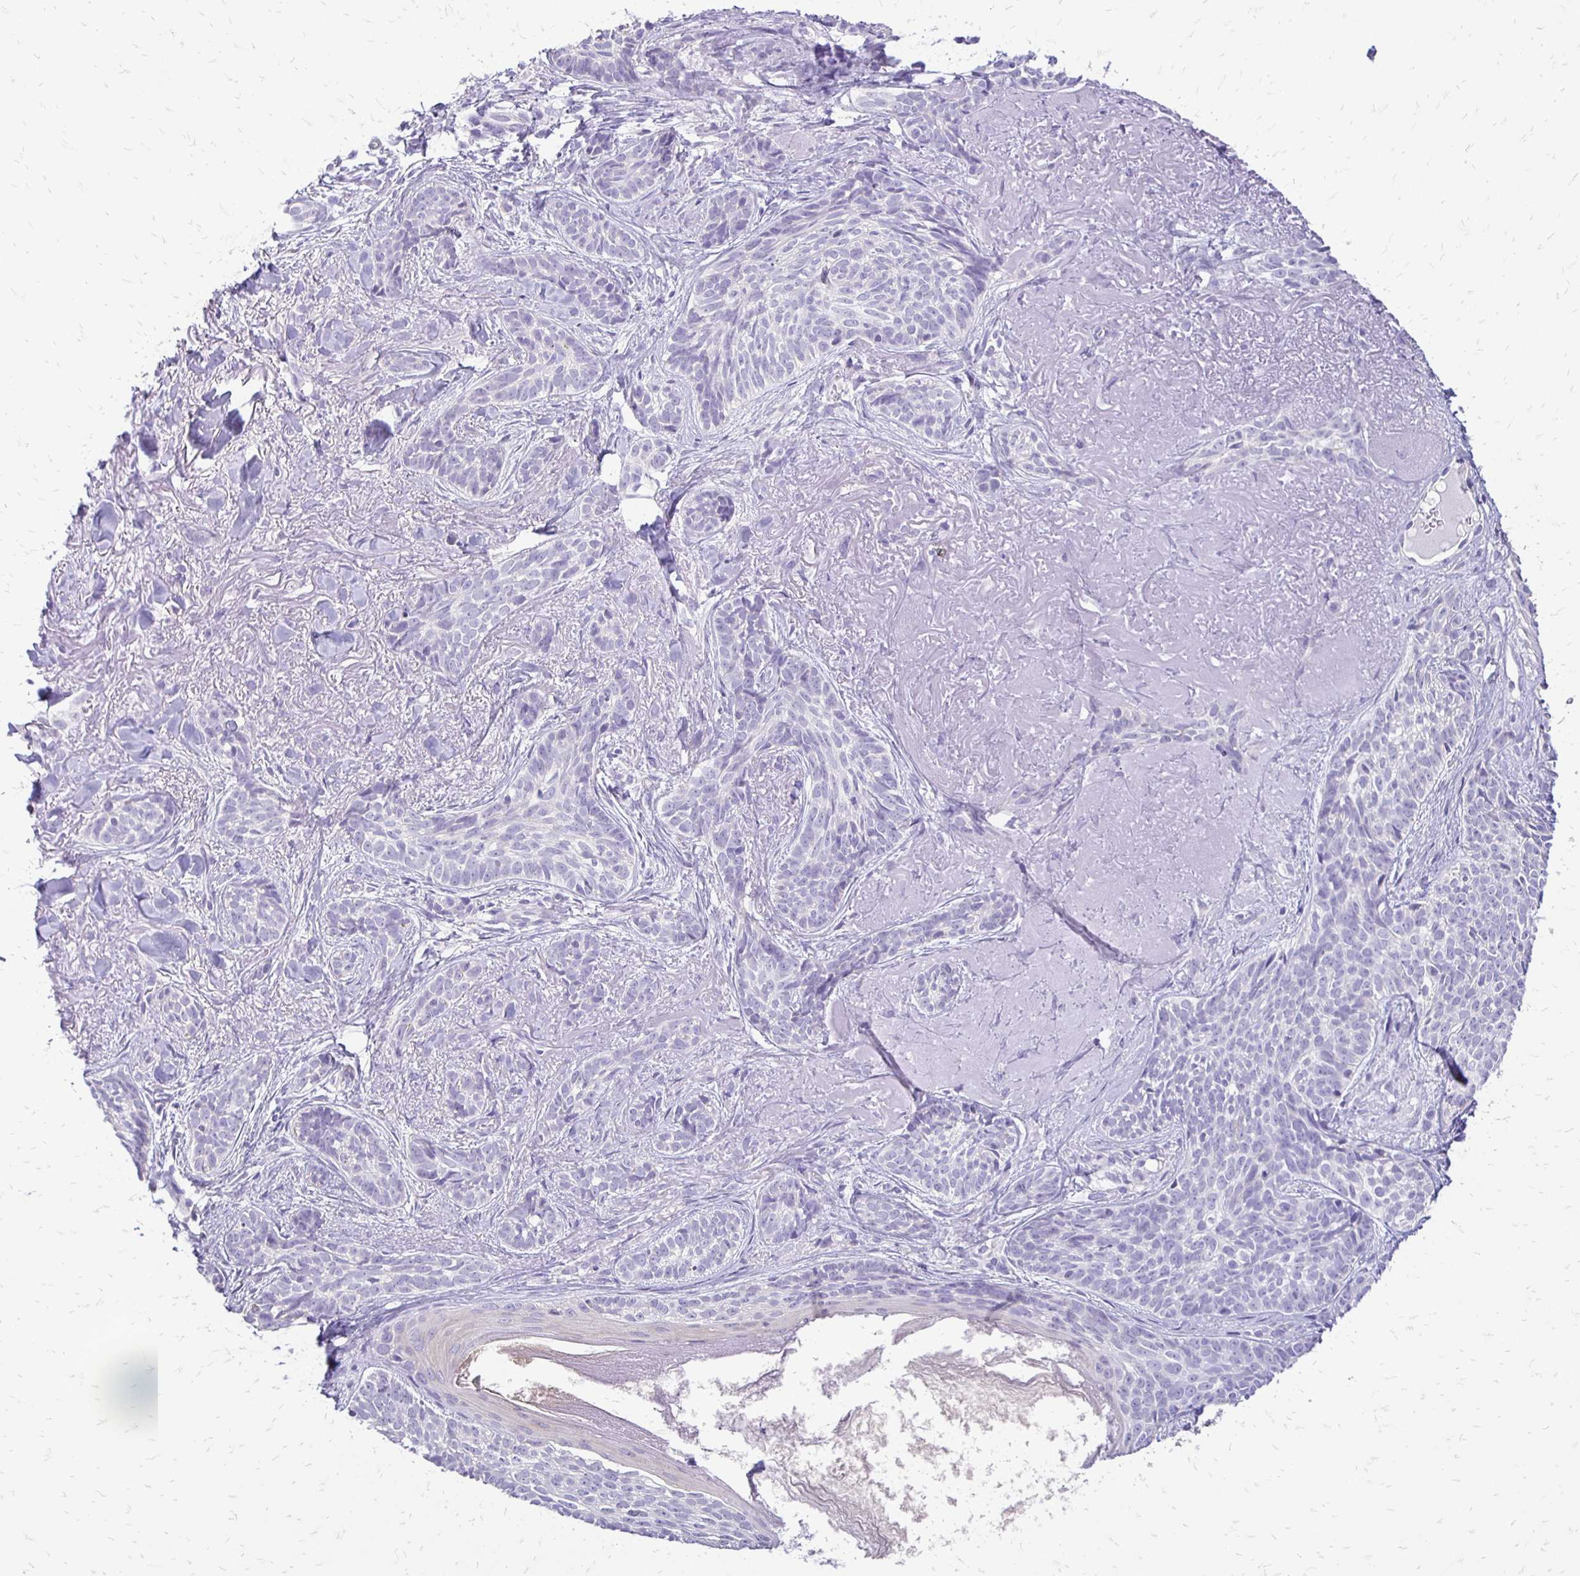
{"staining": {"intensity": "negative", "quantity": "none", "location": "none"}, "tissue": "skin cancer", "cell_type": "Tumor cells", "image_type": "cancer", "snomed": [{"axis": "morphology", "description": "Basal cell carcinoma"}, {"axis": "morphology", "description": "BCC, high aggressive"}, {"axis": "topography", "description": "Skin"}], "caption": "Immunohistochemistry (IHC) of skin cancer shows no staining in tumor cells. (Brightfield microscopy of DAB (3,3'-diaminobenzidine) IHC at high magnification).", "gene": "ALPG", "patient": {"sex": "female", "age": 79}}